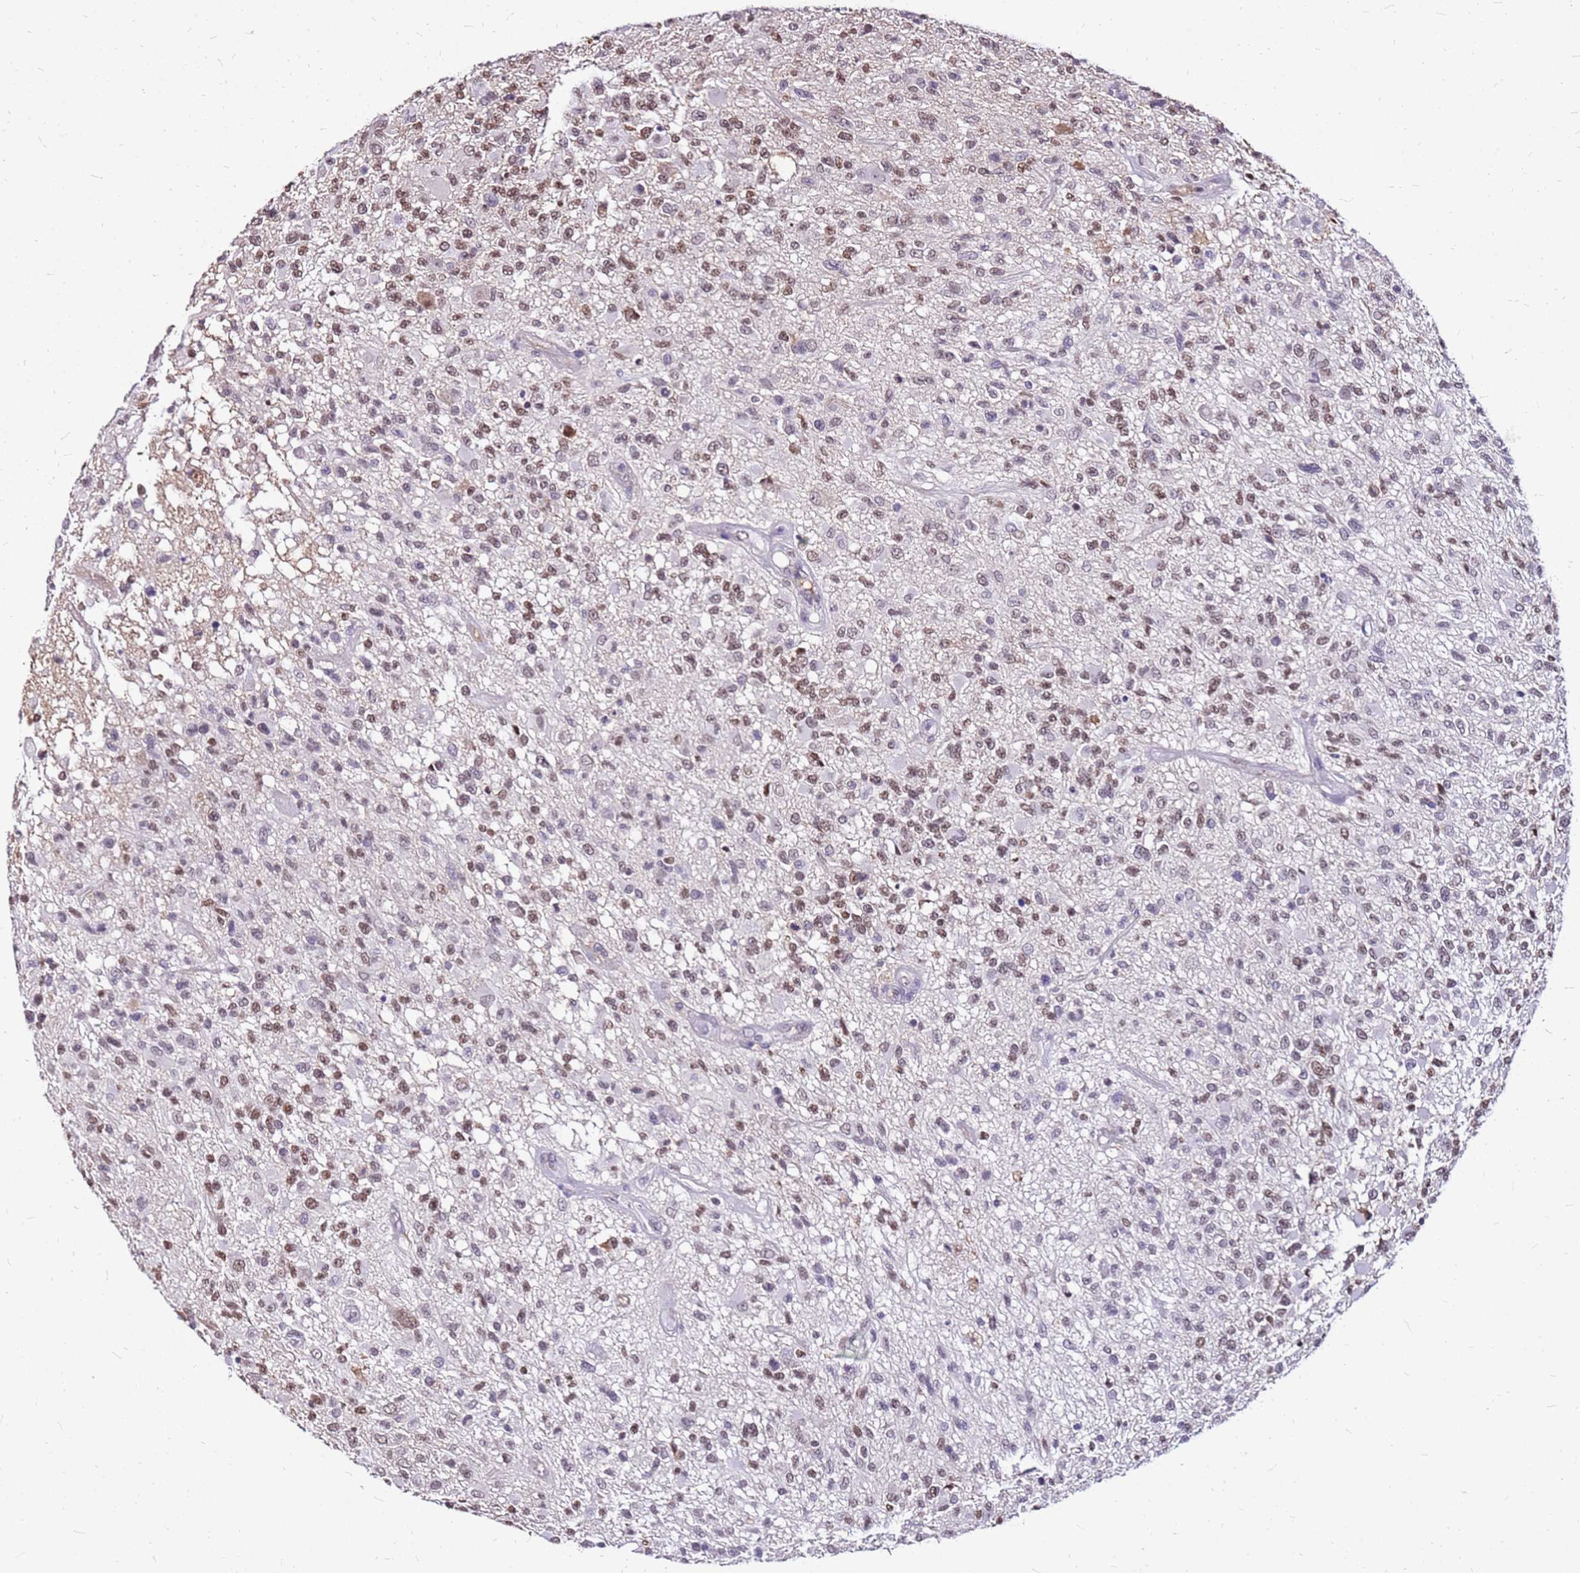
{"staining": {"intensity": "moderate", "quantity": ">75%", "location": "nuclear"}, "tissue": "glioma", "cell_type": "Tumor cells", "image_type": "cancer", "snomed": [{"axis": "morphology", "description": "Glioma, malignant, High grade"}, {"axis": "morphology", "description": "Glioblastoma, NOS"}, {"axis": "topography", "description": "Brain"}], "caption": "IHC of glioma reveals medium levels of moderate nuclear staining in about >75% of tumor cells. Immunohistochemistry stains the protein of interest in brown and the nuclei are stained blue.", "gene": "ALDH1A3", "patient": {"sex": "male", "age": 60}}